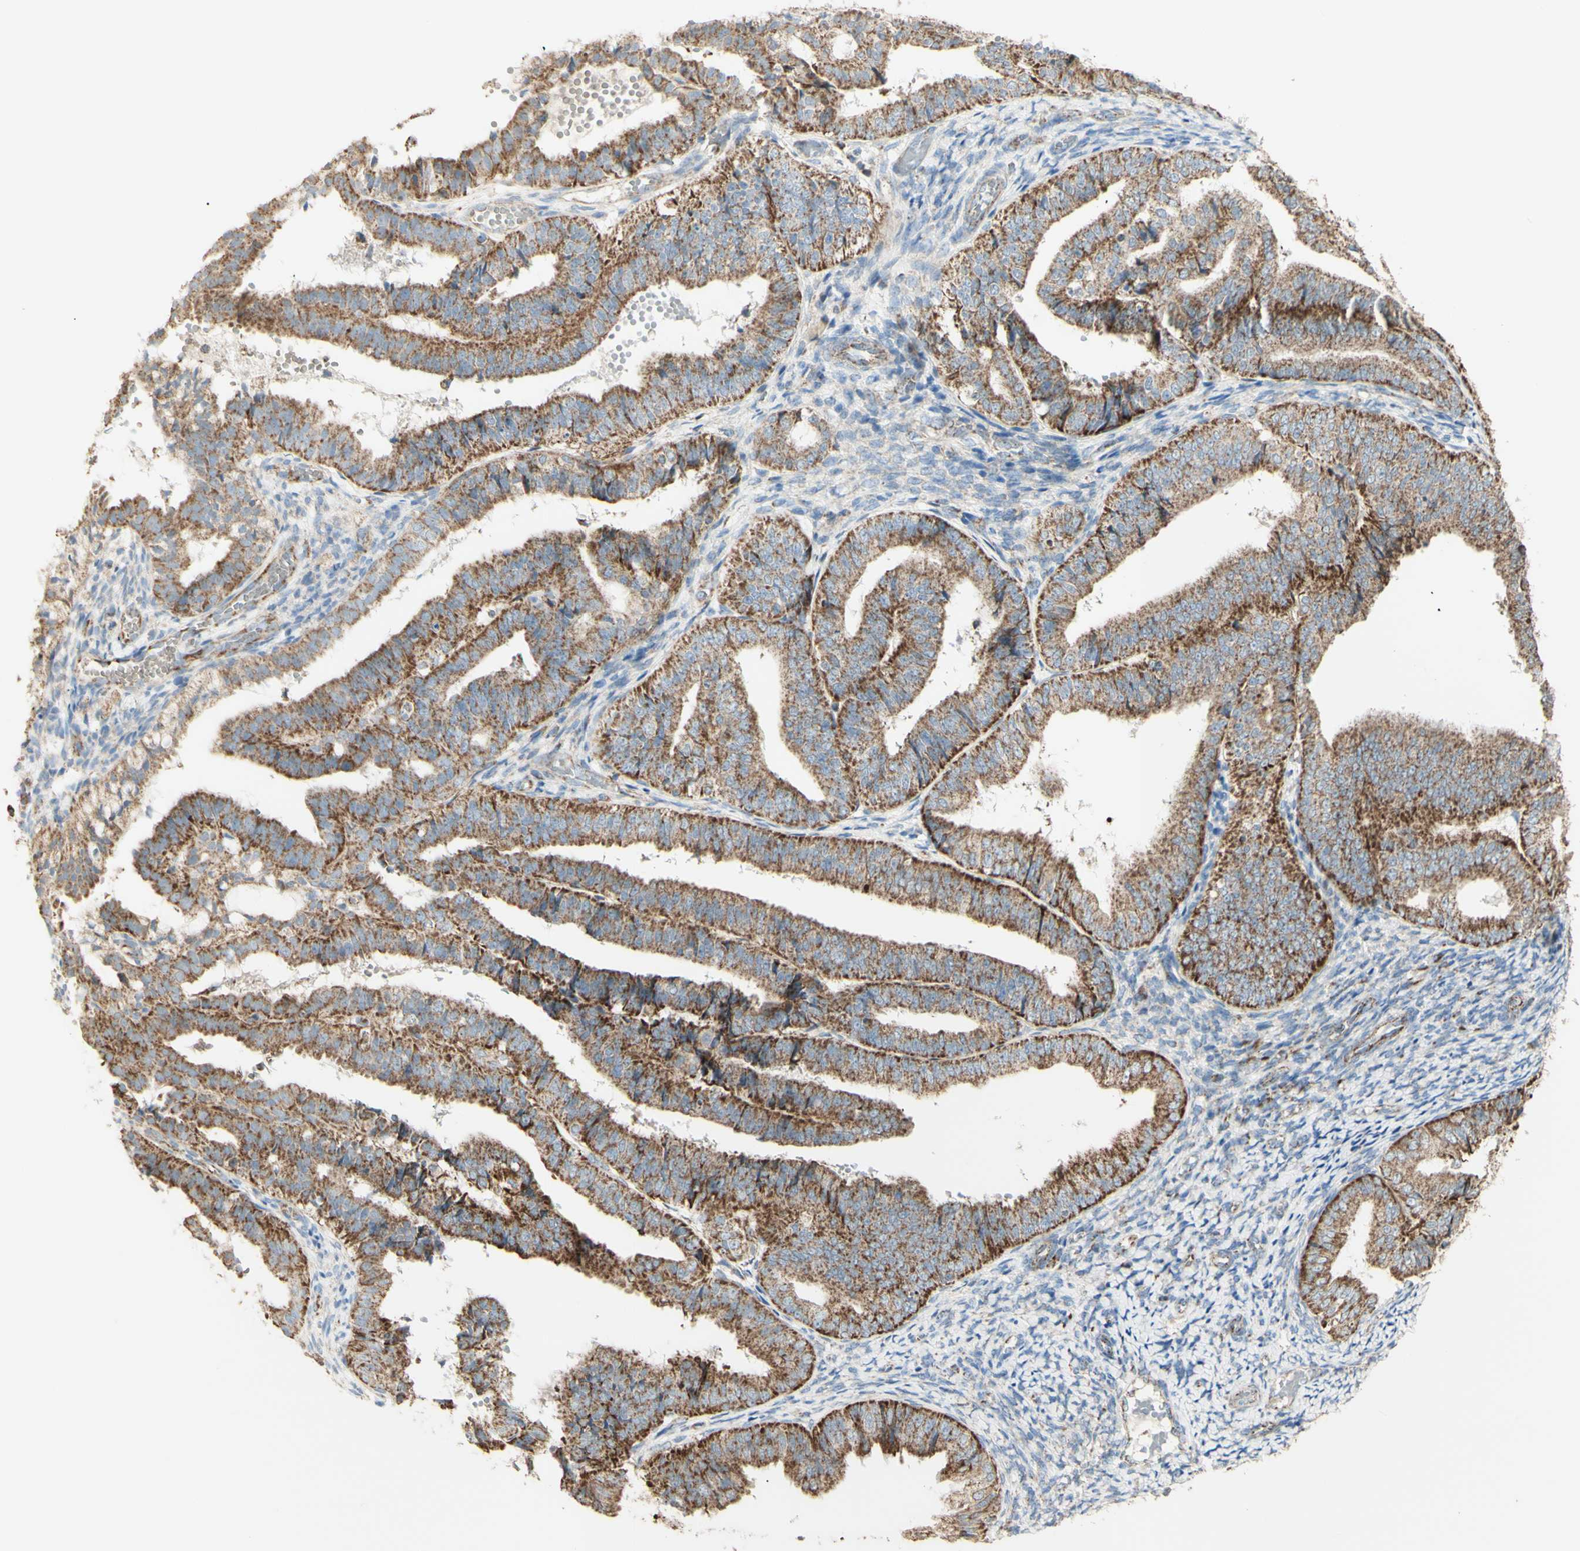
{"staining": {"intensity": "moderate", "quantity": ">75%", "location": "cytoplasmic/membranous"}, "tissue": "endometrial cancer", "cell_type": "Tumor cells", "image_type": "cancer", "snomed": [{"axis": "morphology", "description": "Adenocarcinoma, NOS"}, {"axis": "topography", "description": "Endometrium"}], "caption": "The photomicrograph exhibits immunohistochemical staining of endometrial adenocarcinoma. There is moderate cytoplasmic/membranous expression is present in about >75% of tumor cells. Immunohistochemistry (ihc) stains the protein in brown and the nuclei are stained blue.", "gene": "LETM1", "patient": {"sex": "female", "age": 63}}